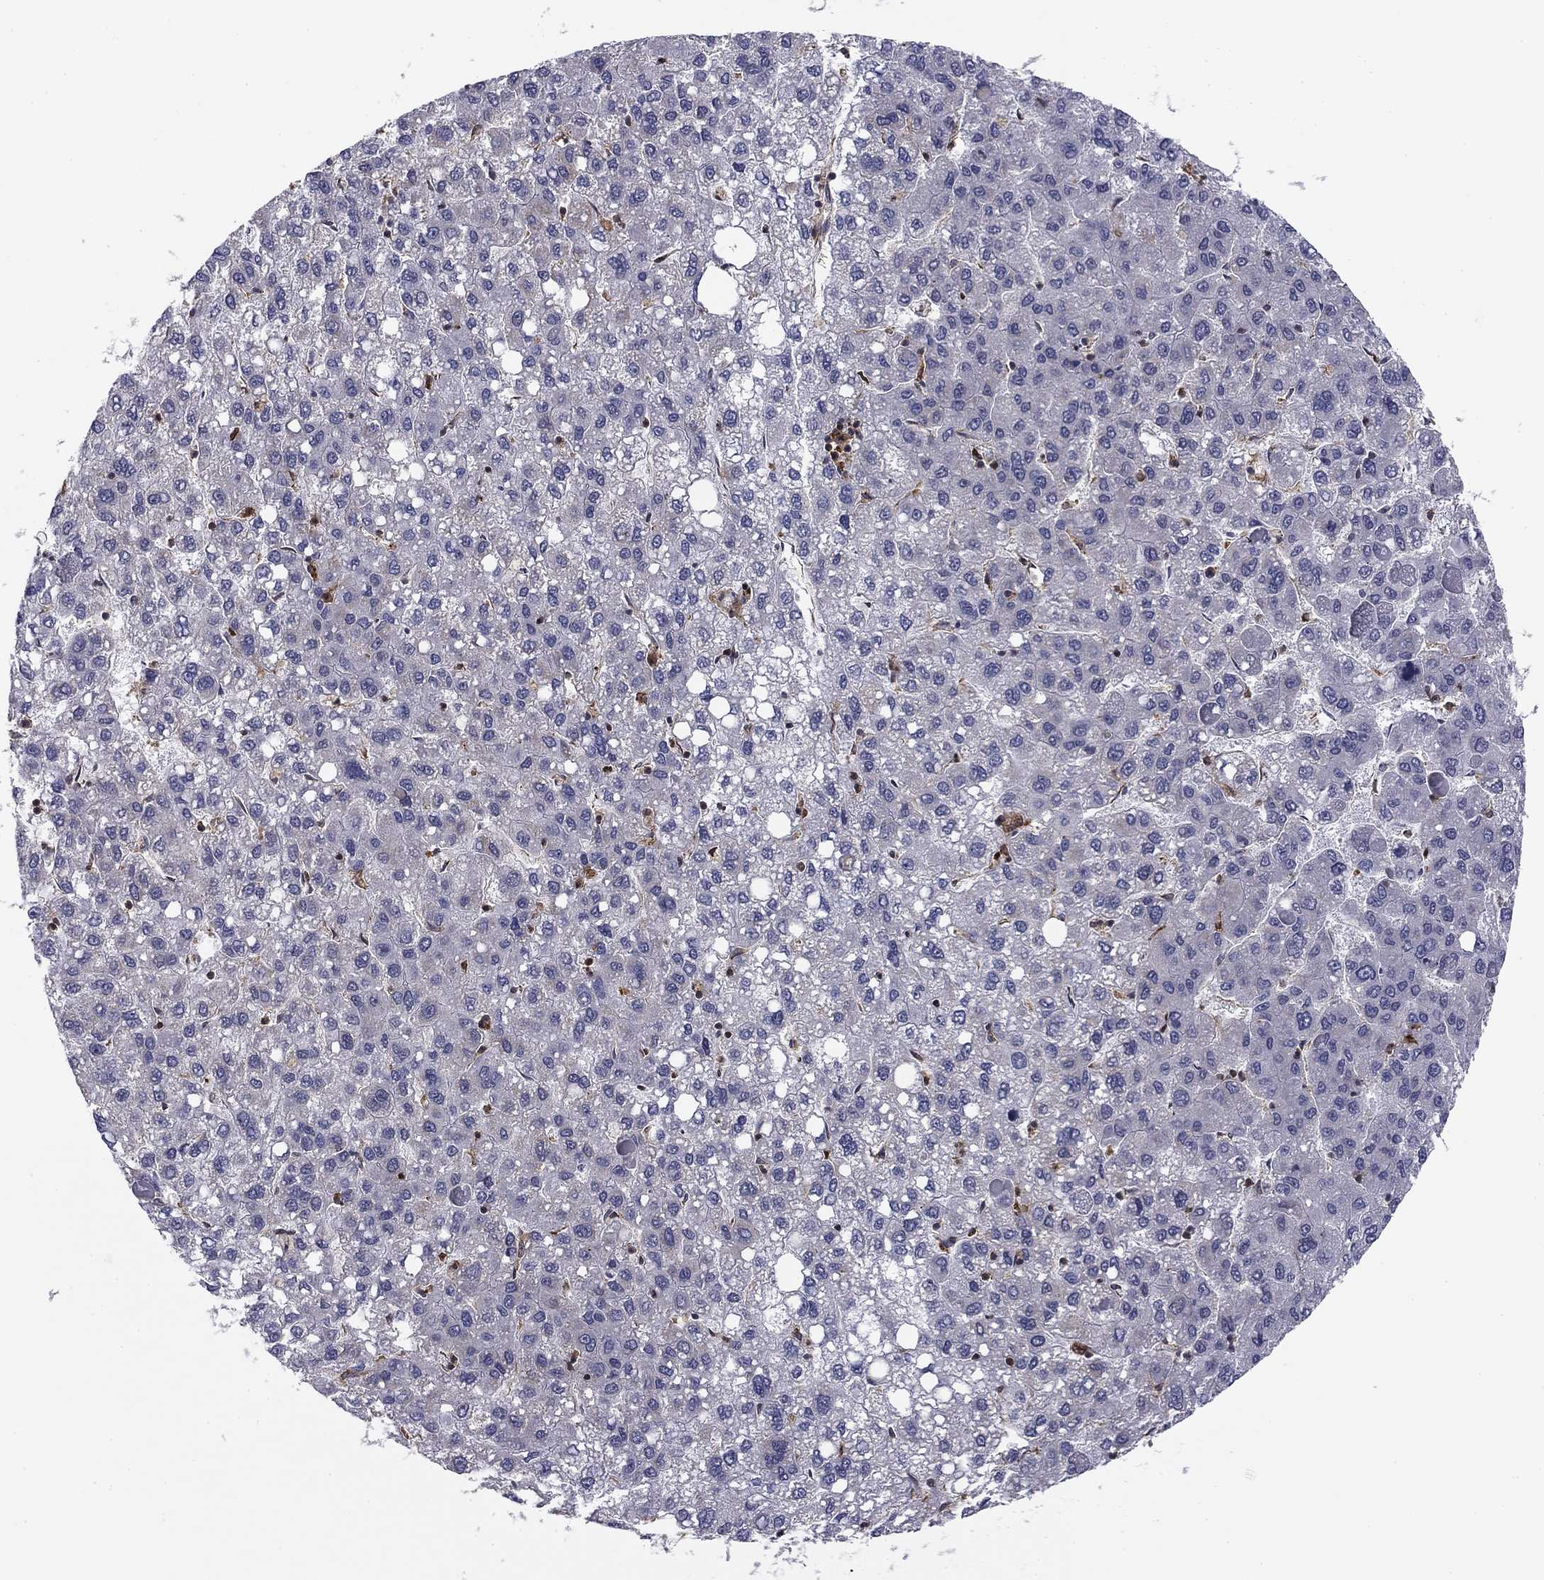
{"staining": {"intensity": "negative", "quantity": "none", "location": "none"}, "tissue": "liver cancer", "cell_type": "Tumor cells", "image_type": "cancer", "snomed": [{"axis": "morphology", "description": "Carcinoma, Hepatocellular, NOS"}, {"axis": "topography", "description": "Liver"}], "caption": "Immunohistochemistry of liver hepatocellular carcinoma reveals no positivity in tumor cells.", "gene": "PLCB2", "patient": {"sex": "female", "age": 82}}